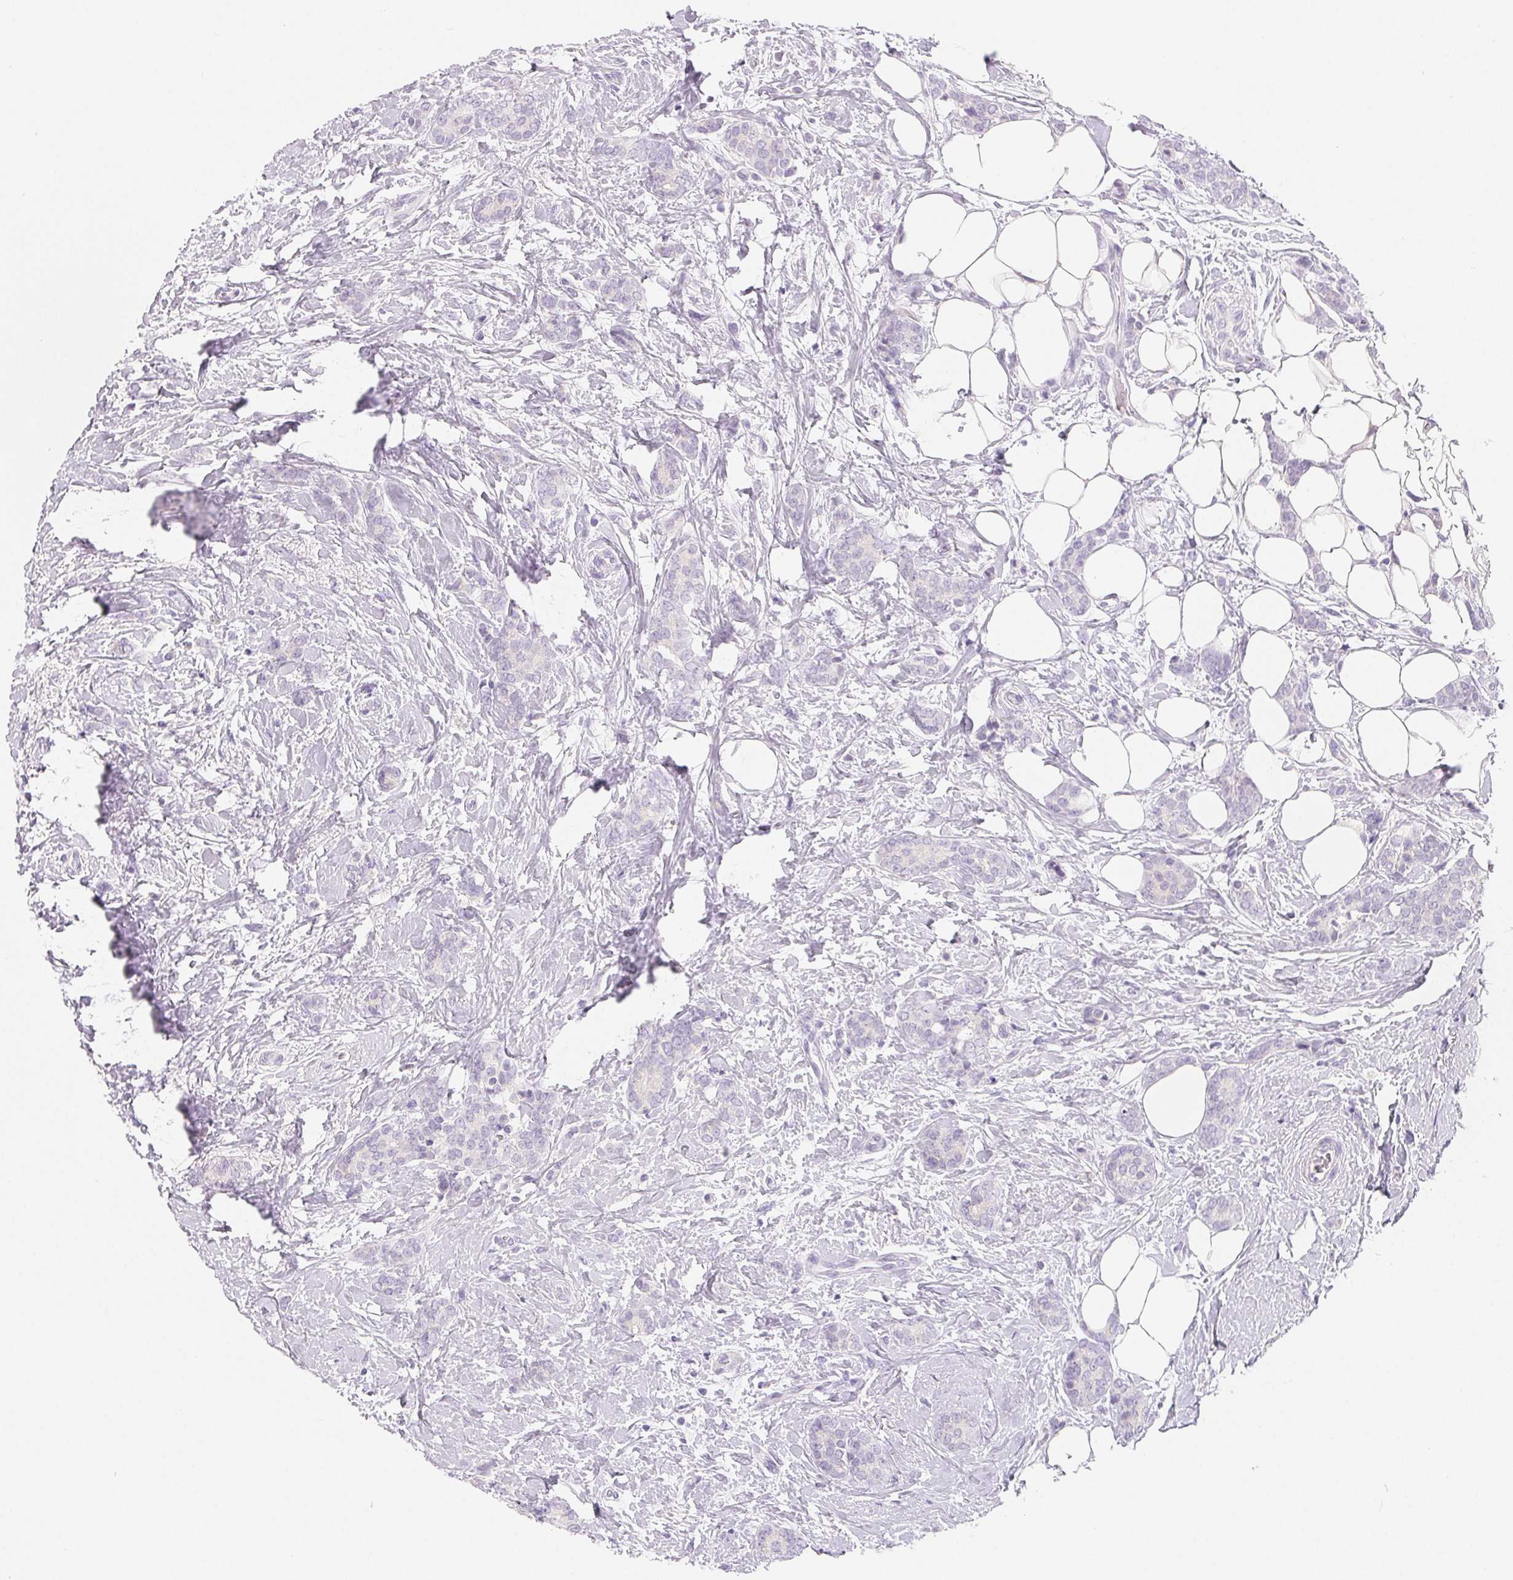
{"staining": {"intensity": "negative", "quantity": "none", "location": "none"}, "tissue": "breast cancer", "cell_type": "Tumor cells", "image_type": "cancer", "snomed": [{"axis": "morphology", "description": "Normal tissue, NOS"}, {"axis": "morphology", "description": "Duct carcinoma"}, {"axis": "topography", "description": "Breast"}], "caption": "Tumor cells are negative for brown protein staining in breast cancer (intraductal carcinoma).", "gene": "SPACA5B", "patient": {"sex": "female", "age": 77}}